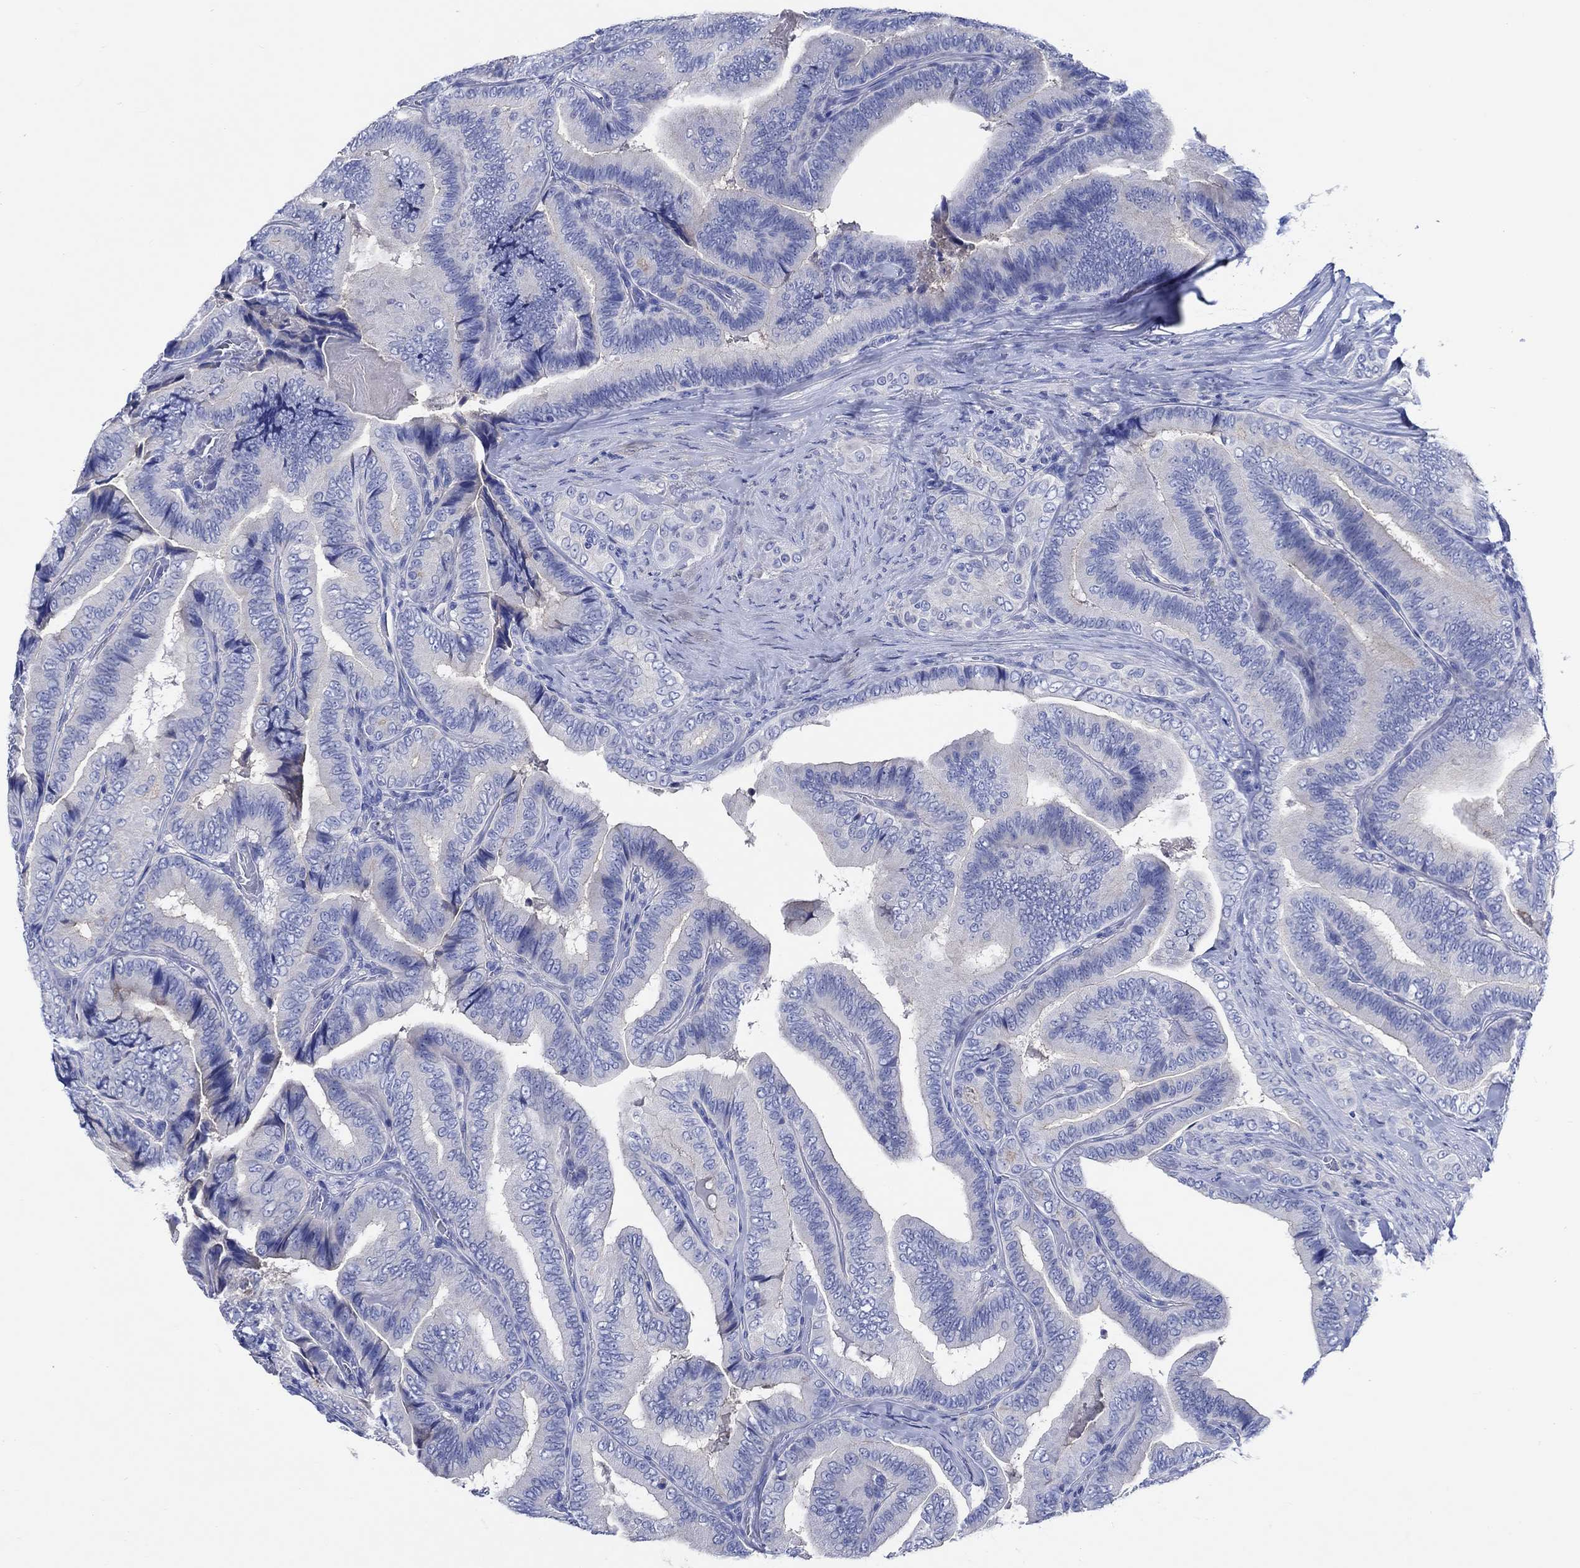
{"staining": {"intensity": "negative", "quantity": "none", "location": "none"}, "tissue": "thyroid cancer", "cell_type": "Tumor cells", "image_type": "cancer", "snomed": [{"axis": "morphology", "description": "Papillary adenocarcinoma, NOS"}, {"axis": "topography", "description": "Thyroid gland"}], "caption": "A high-resolution photomicrograph shows IHC staining of thyroid cancer, which exhibits no significant positivity in tumor cells. Nuclei are stained in blue.", "gene": "SHISA4", "patient": {"sex": "male", "age": 61}}